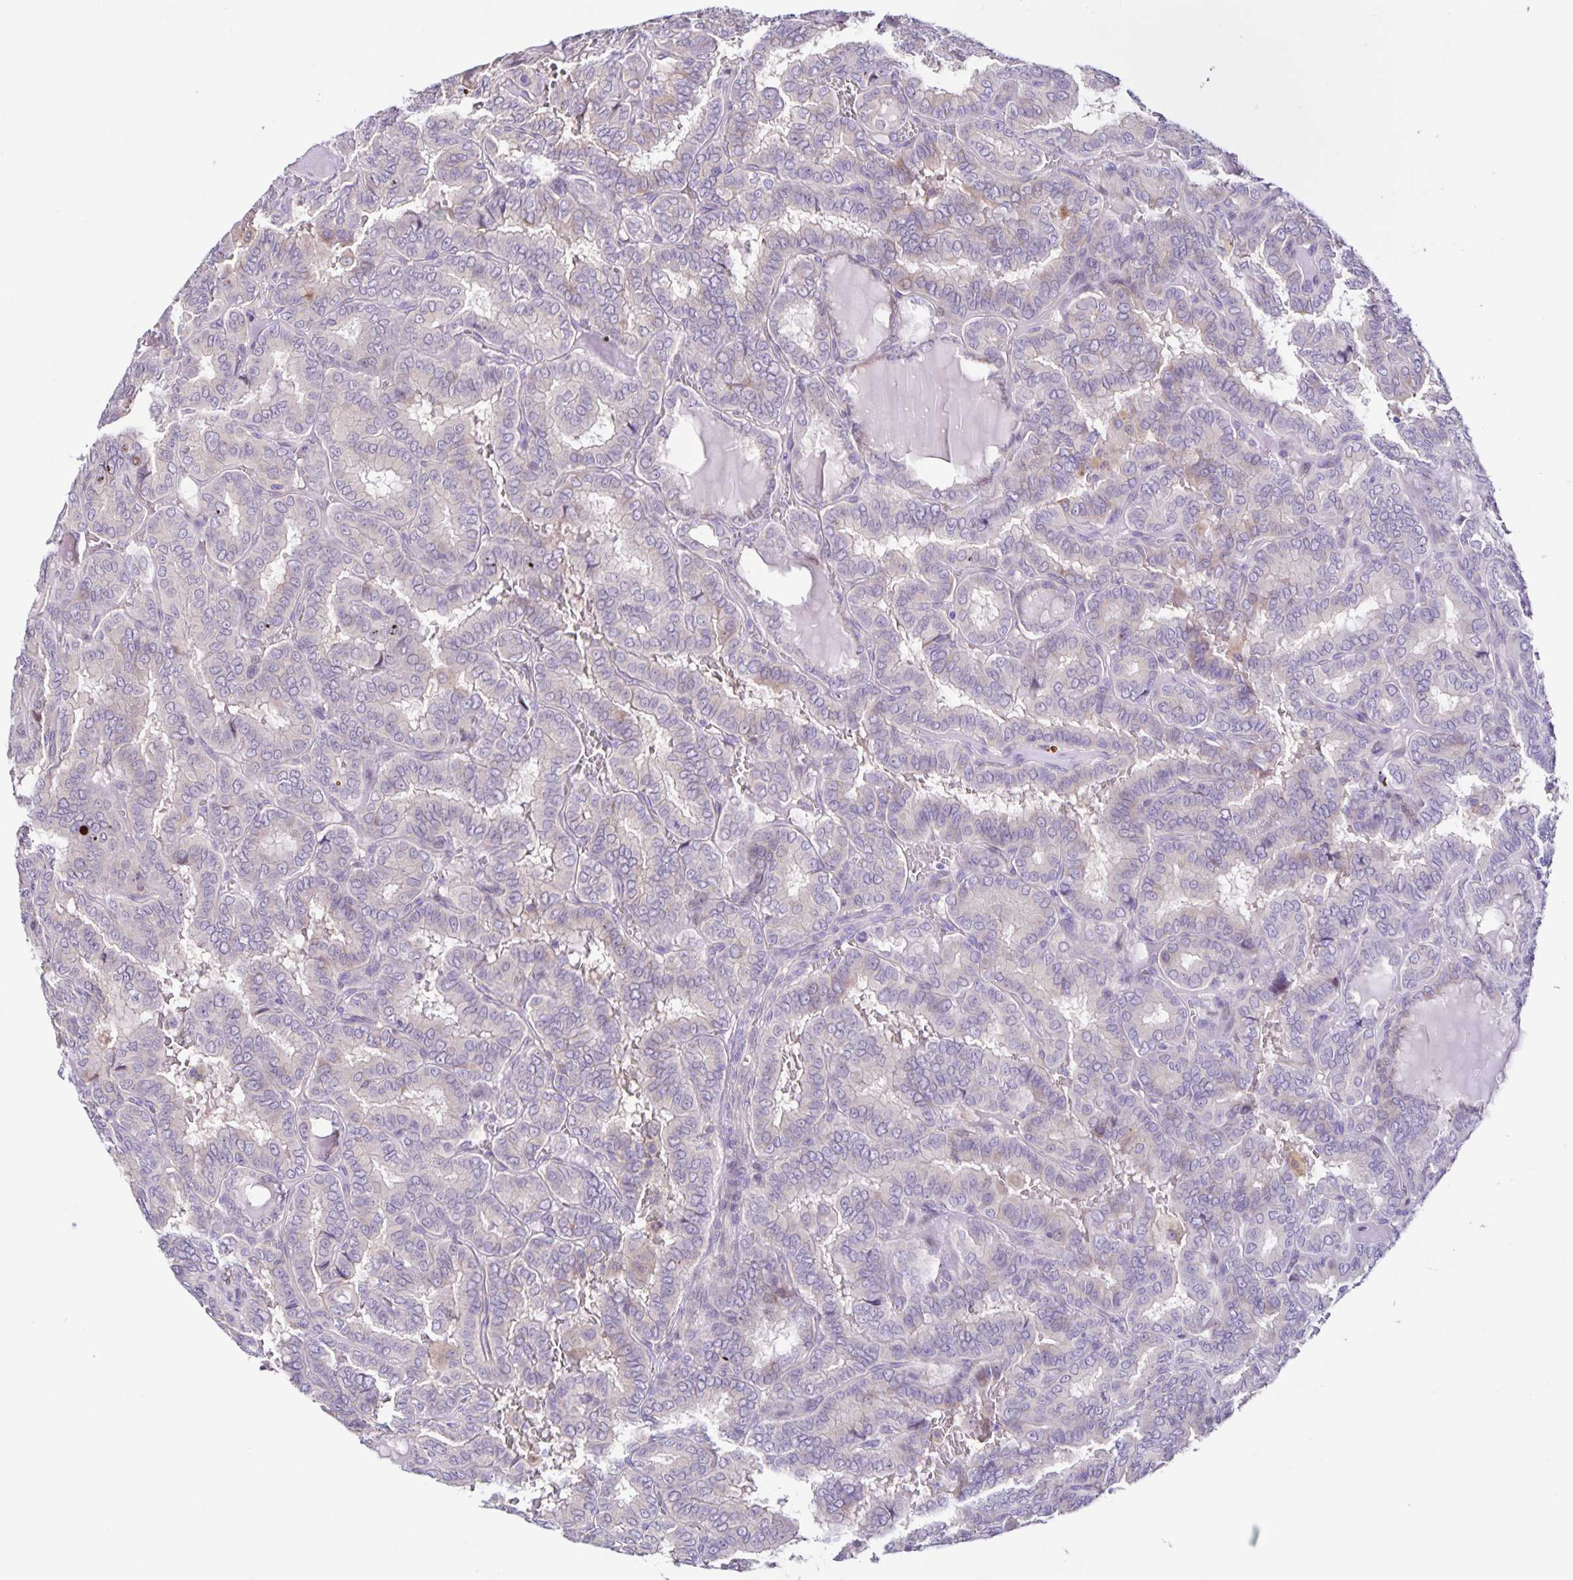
{"staining": {"intensity": "negative", "quantity": "none", "location": "none"}, "tissue": "thyroid cancer", "cell_type": "Tumor cells", "image_type": "cancer", "snomed": [{"axis": "morphology", "description": "Papillary adenocarcinoma, NOS"}, {"axis": "topography", "description": "Thyroid gland"}], "caption": "An immunohistochemistry (IHC) image of thyroid cancer is shown. There is no staining in tumor cells of thyroid cancer. (Brightfield microscopy of DAB (3,3'-diaminobenzidine) immunohistochemistry at high magnification).", "gene": "RNFT2", "patient": {"sex": "female", "age": 46}}